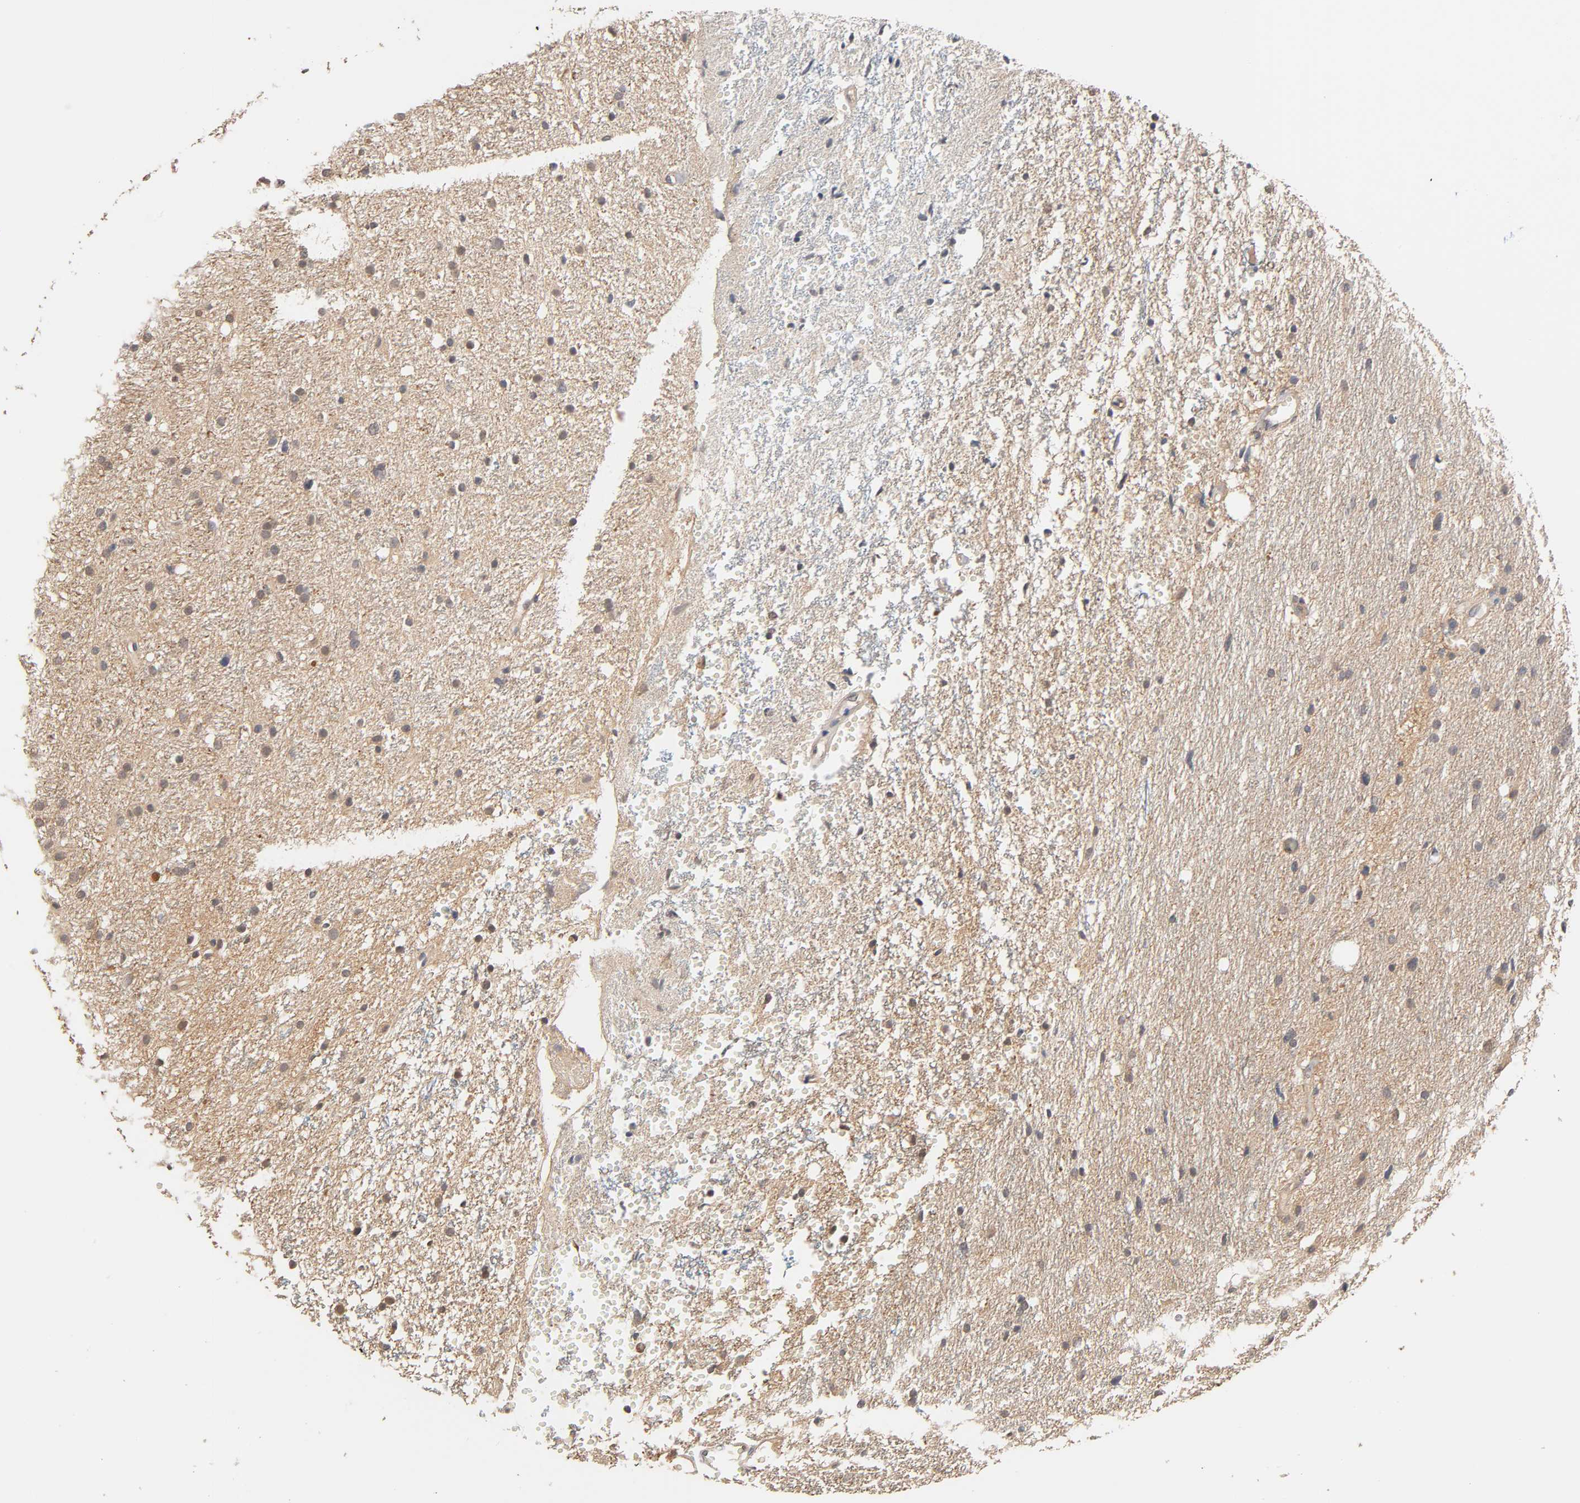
{"staining": {"intensity": "negative", "quantity": "none", "location": "none"}, "tissue": "glioma", "cell_type": "Tumor cells", "image_type": "cancer", "snomed": [{"axis": "morphology", "description": "Glioma, malignant, High grade"}, {"axis": "topography", "description": "Brain"}], "caption": "The photomicrograph demonstrates no significant expression in tumor cells of malignant glioma (high-grade).", "gene": "ALDOA", "patient": {"sex": "female", "age": 59}}